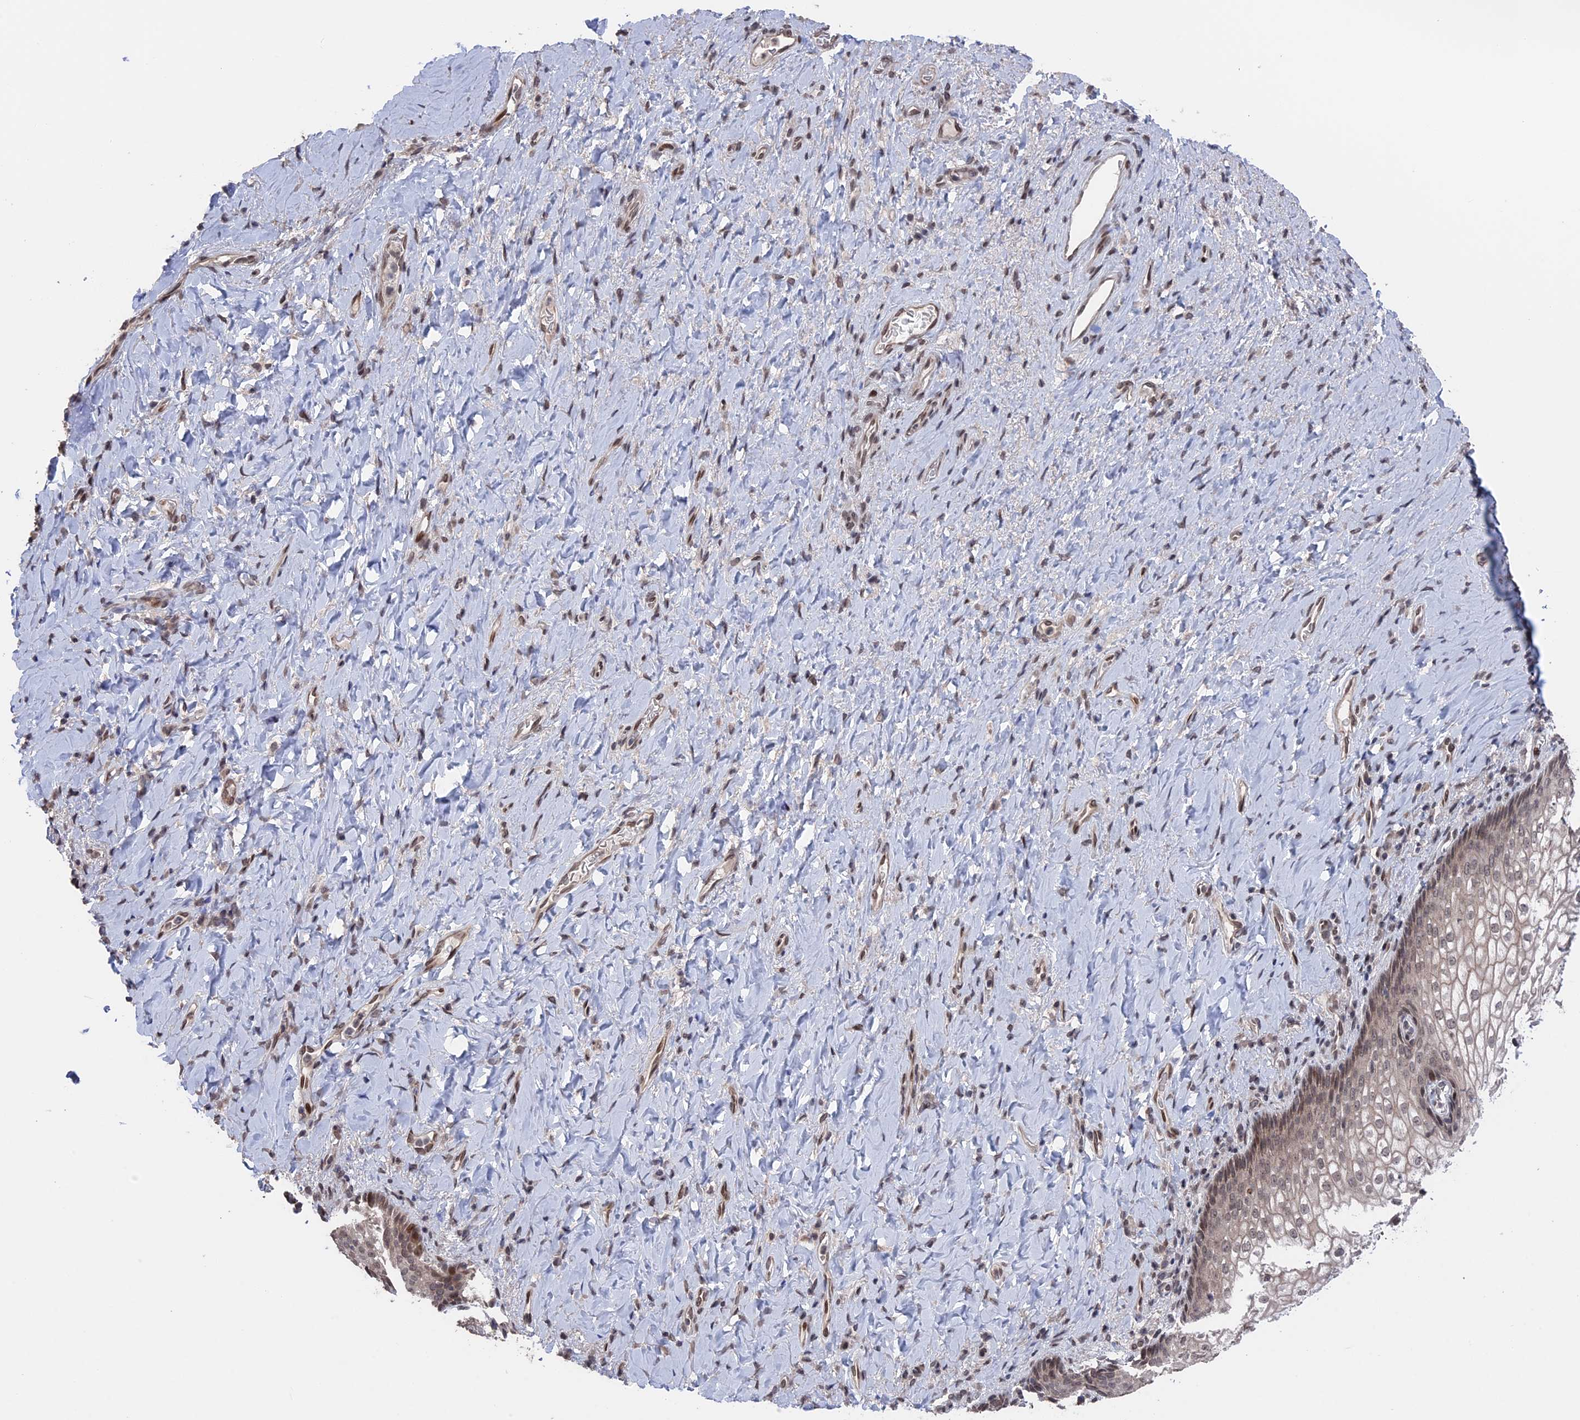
{"staining": {"intensity": "moderate", "quantity": "25%-75%", "location": "nuclear"}, "tissue": "vagina", "cell_type": "Squamous epithelial cells", "image_type": "normal", "snomed": [{"axis": "morphology", "description": "Normal tissue, NOS"}, {"axis": "topography", "description": "Vagina"}], "caption": "Protein expression analysis of benign vagina displays moderate nuclear staining in approximately 25%-75% of squamous epithelial cells. (Stains: DAB in brown, nuclei in blue, Microscopy: brightfield microscopy at high magnification).", "gene": "NR2C2AP", "patient": {"sex": "female", "age": 60}}